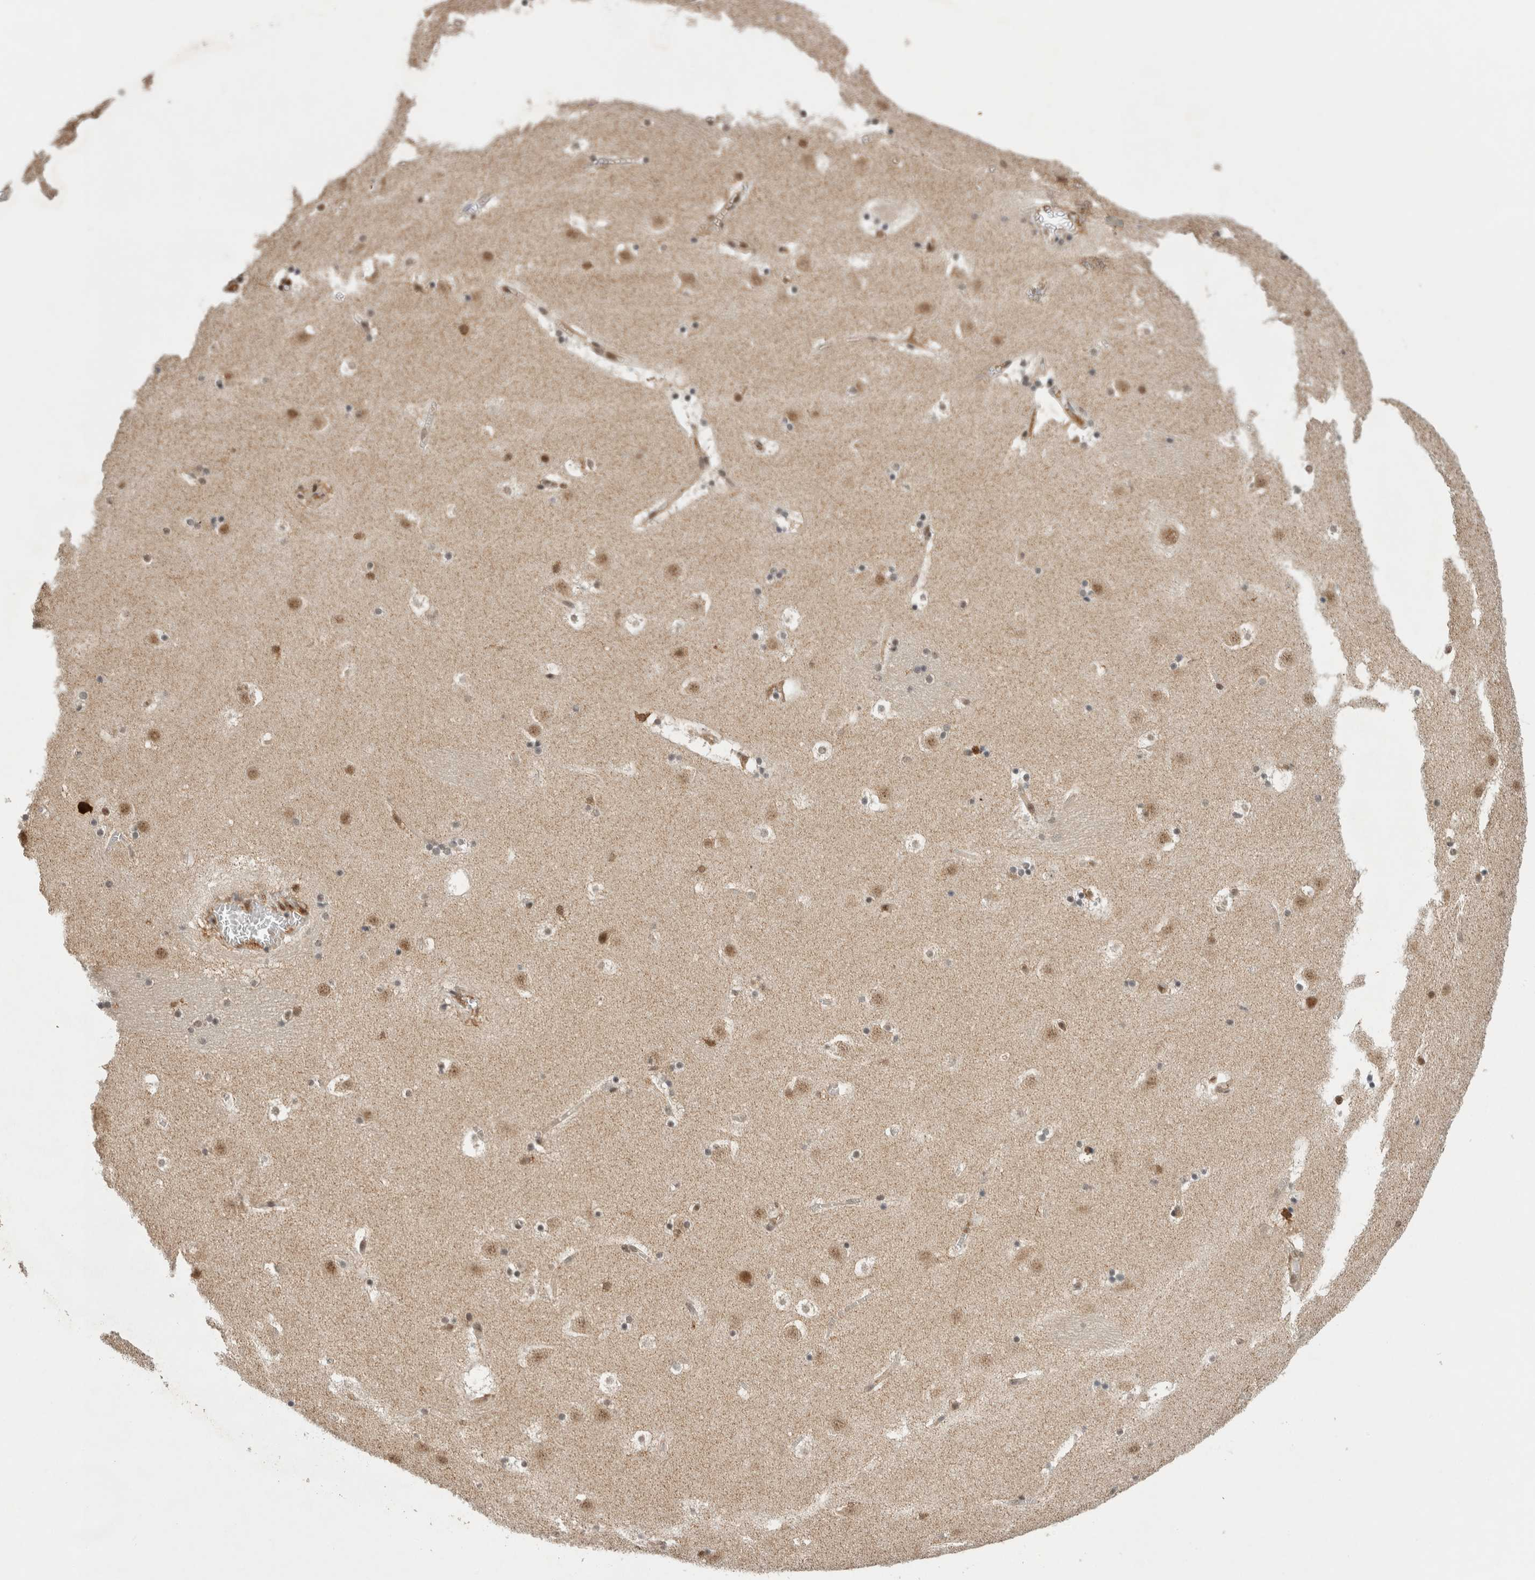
{"staining": {"intensity": "moderate", "quantity": "<25%", "location": "nuclear"}, "tissue": "caudate", "cell_type": "Glial cells", "image_type": "normal", "snomed": [{"axis": "morphology", "description": "Normal tissue, NOS"}, {"axis": "topography", "description": "Lateral ventricle wall"}], "caption": "This is an image of IHC staining of normal caudate, which shows moderate positivity in the nuclear of glial cells.", "gene": "SNRNP40", "patient": {"sex": "male", "age": 45}}